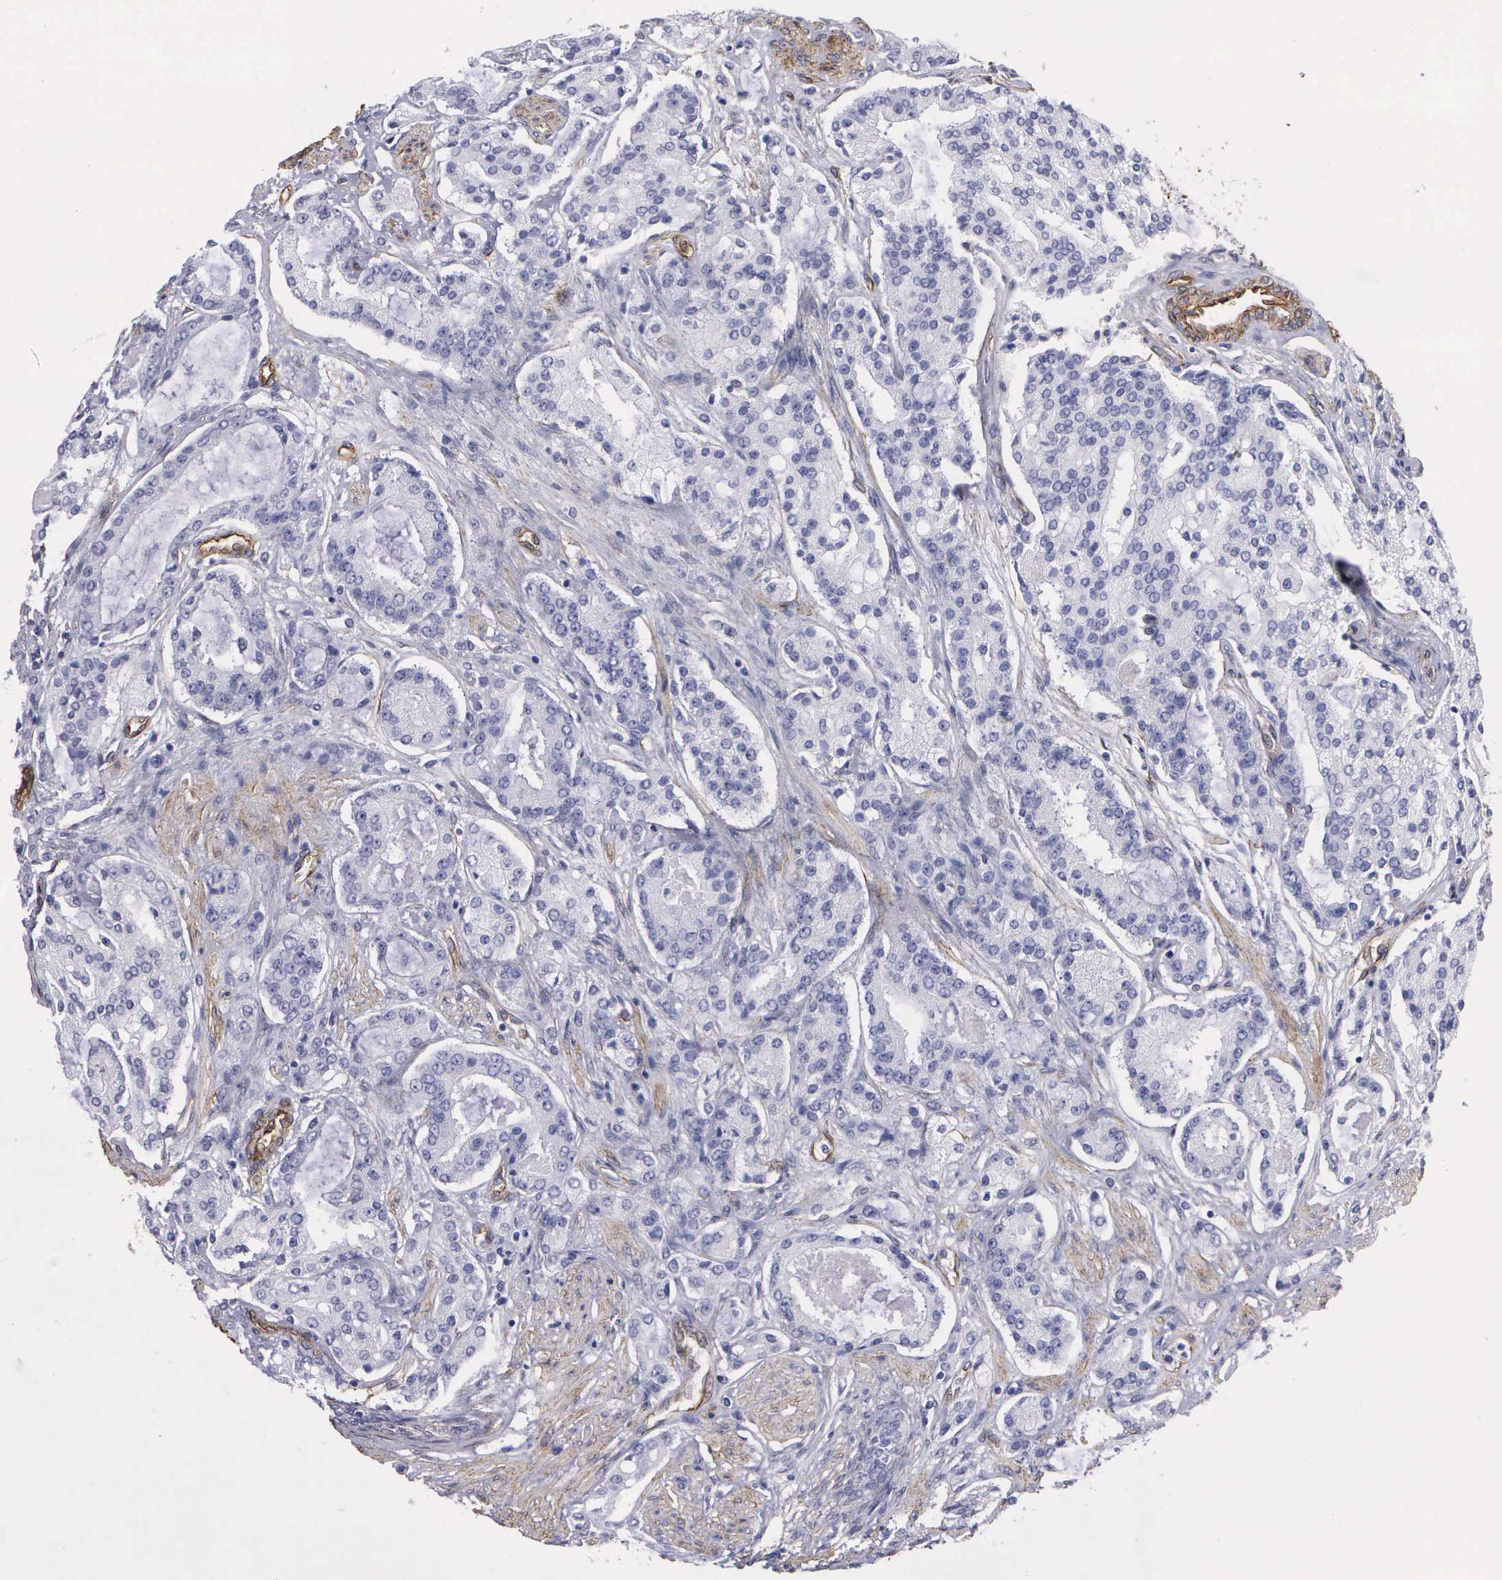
{"staining": {"intensity": "negative", "quantity": "none", "location": "none"}, "tissue": "prostate cancer", "cell_type": "Tumor cells", "image_type": "cancer", "snomed": [{"axis": "morphology", "description": "Adenocarcinoma, Medium grade"}, {"axis": "topography", "description": "Prostate"}], "caption": "There is no significant staining in tumor cells of medium-grade adenocarcinoma (prostate).", "gene": "MAGEB10", "patient": {"sex": "male", "age": 72}}